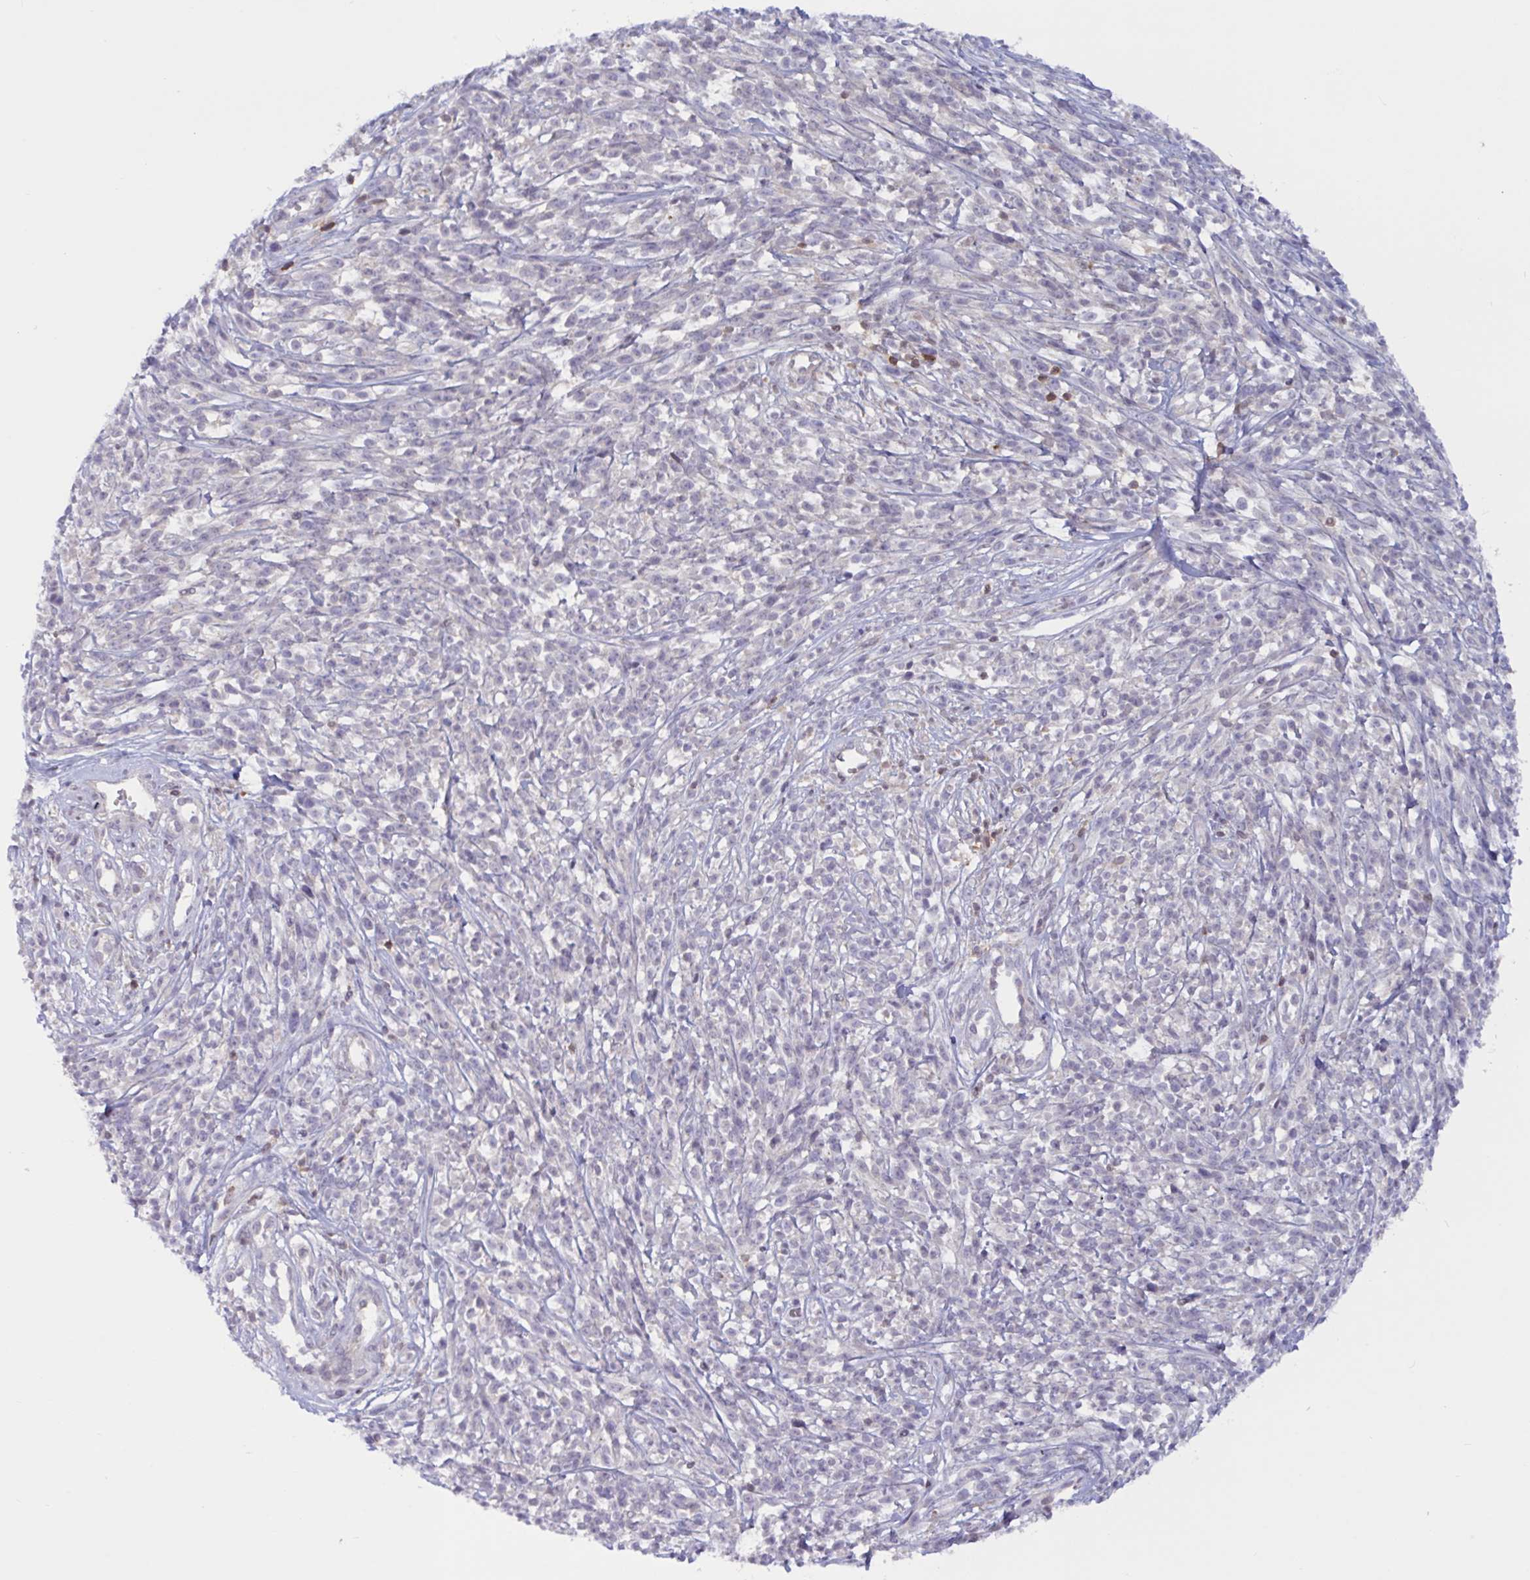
{"staining": {"intensity": "negative", "quantity": "none", "location": "none"}, "tissue": "melanoma", "cell_type": "Tumor cells", "image_type": "cancer", "snomed": [{"axis": "morphology", "description": "Malignant melanoma, NOS"}, {"axis": "topography", "description": "Skin"}, {"axis": "topography", "description": "Skin of trunk"}], "caption": "Melanoma was stained to show a protein in brown. There is no significant staining in tumor cells.", "gene": "TANK", "patient": {"sex": "male", "age": 74}}